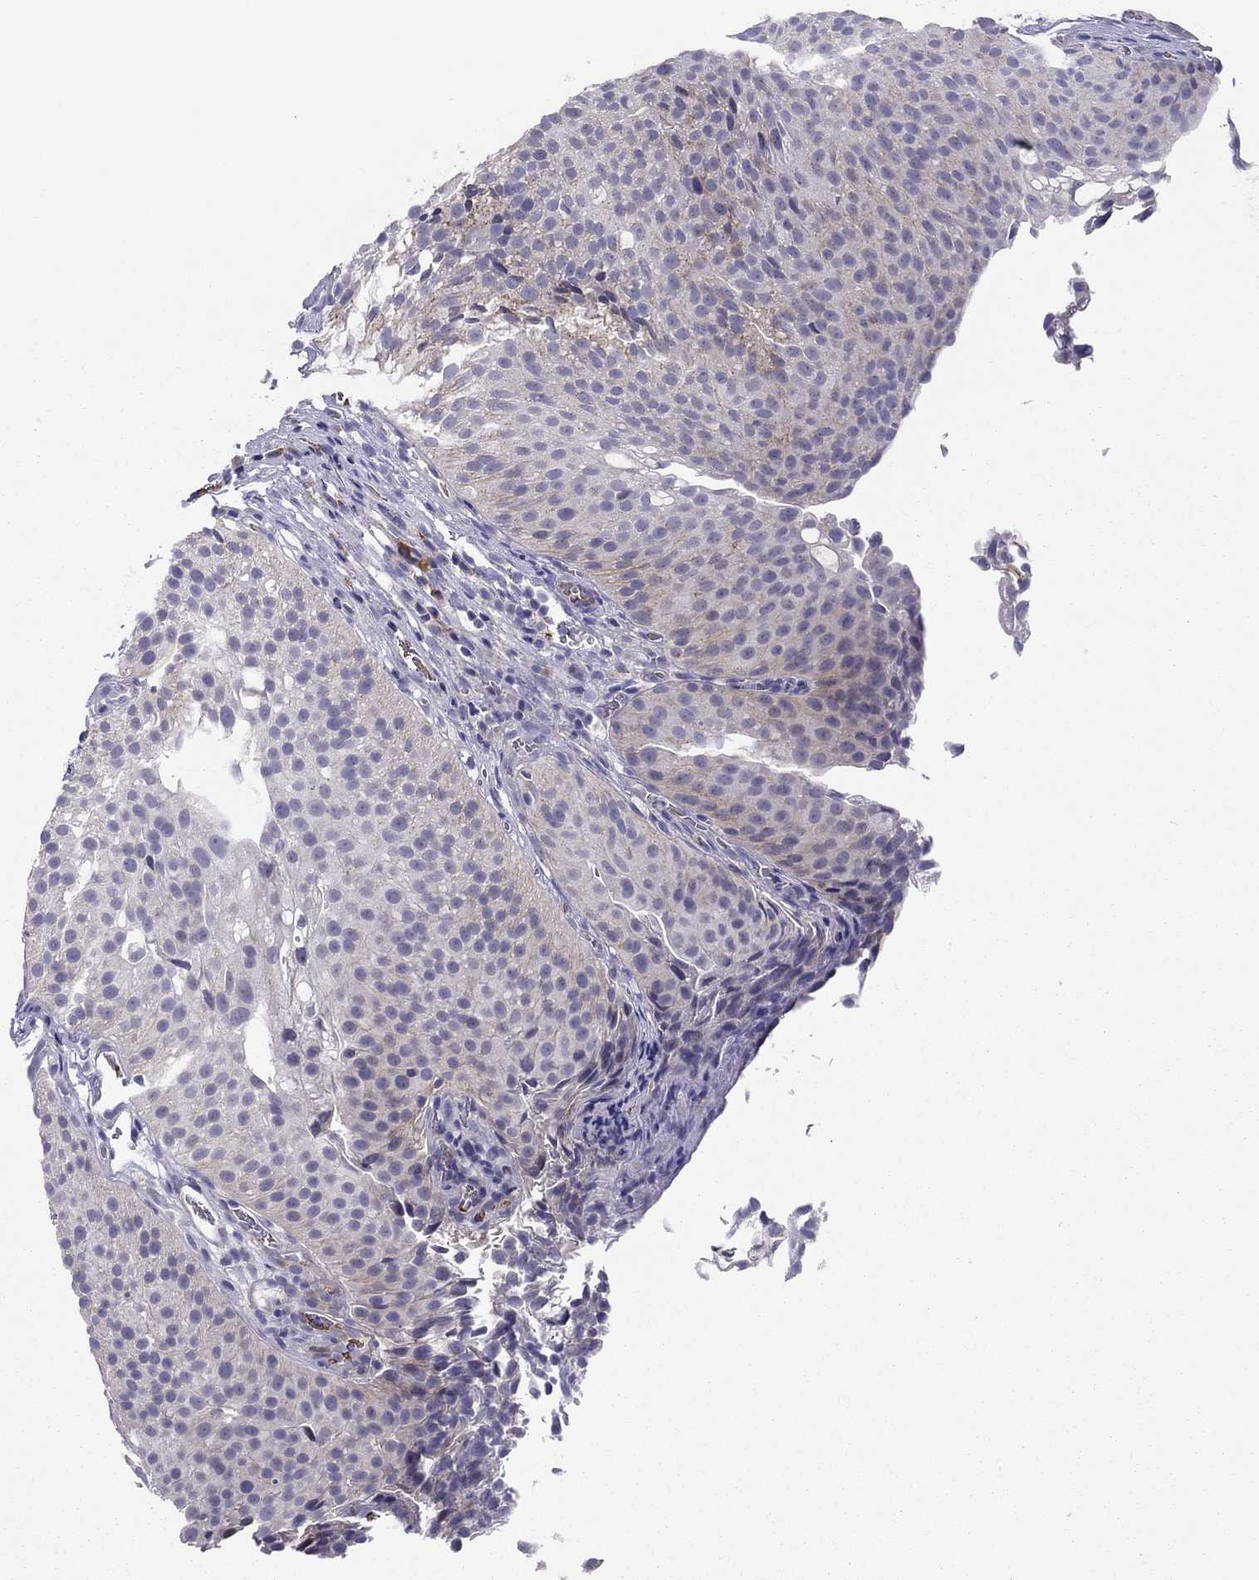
{"staining": {"intensity": "negative", "quantity": "none", "location": "none"}, "tissue": "urothelial cancer", "cell_type": "Tumor cells", "image_type": "cancer", "snomed": [{"axis": "morphology", "description": "Urothelial carcinoma, Low grade"}, {"axis": "topography", "description": "Urinary bladder"}], "caption": "High power microscopy histopathology image of an immunohistochemistry (IHC) photomicrograph of urothelial carcinoma (low-grade), revealing no significant expression in tumor cells.", "gene": "FRMD1", "patient": {"sex": "male", "age": 80}}